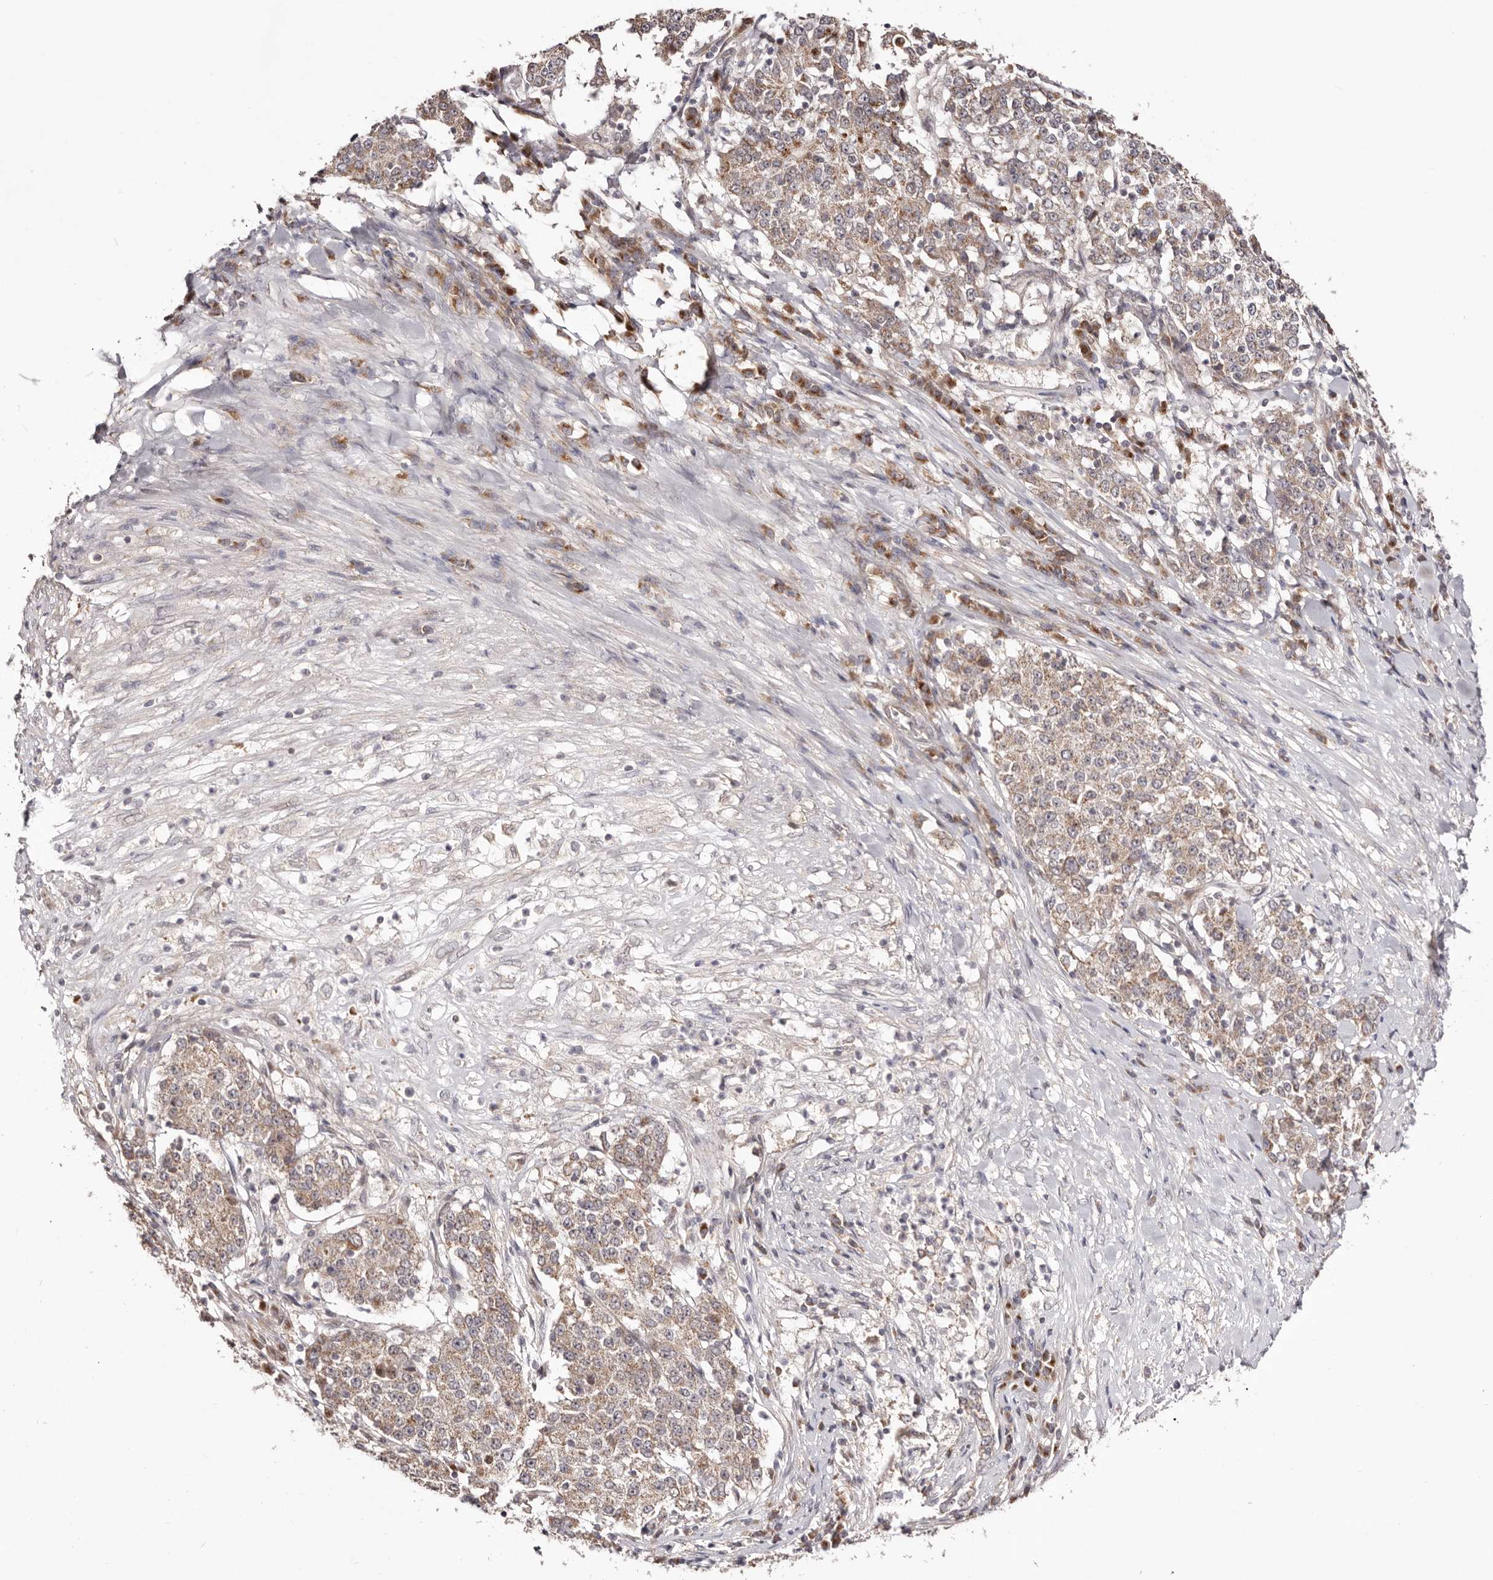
{"staining": {"intensity": "weak", "quantity": ">75%", "location": "cytoplasmic/membranous"}, "tissue": "stomach cancer", "cell_type": "Tumor cells", "image_type": "cancer", "snomed": [{"axis": "morphology", "description": "Adenocarcinoma, NOS"}, {"axis": "topography", "description": "Stomach"}], "caption": "Approximately >75% of tumor cells in adenocarcinoma (stomach) demonstrate weak cytoplasmic/membranous protein expression as visualized by brown immunohistochemical staining.", "gene": "EGR3", "patient": {"sex": "male", "age": 59}}